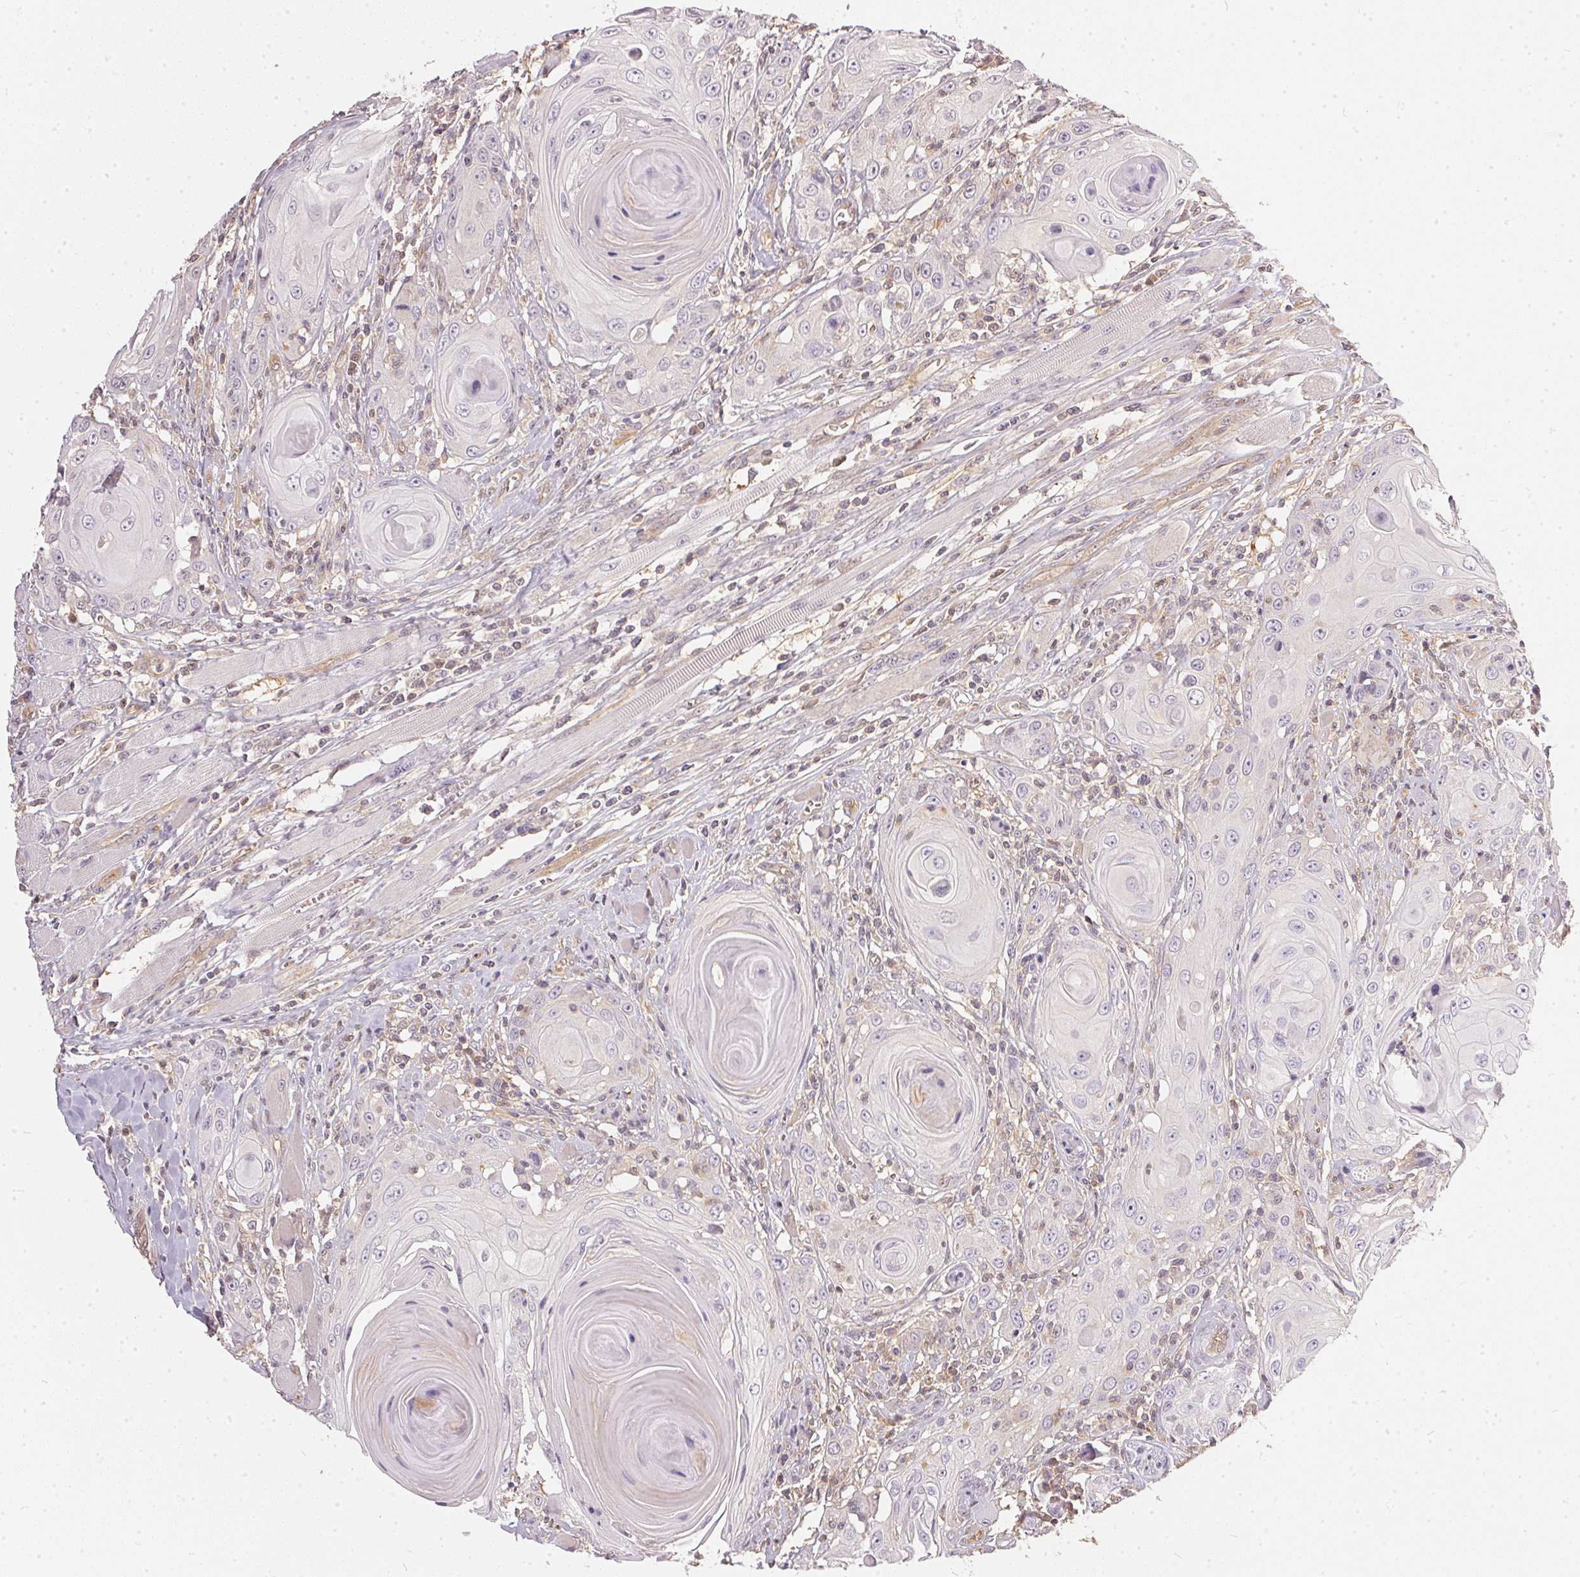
{"staining": {"intensity": "negative", "quantity": "none", "location": "none"}, "tissue": "head and neck cancer", "cell_type": "Tumor cells", "image_type": "cancer", "snomed": [{"axis": "morphology", "description": "Squamous cell carcinoma, NOS"}, {"axis": "topography", "description": "Head-Neck"}], "caption": "A photomicrograph of head and neck cancer stained for a protein displays no brown staining in tumor cells. Nuclei are stained in blue.", "gene": "BLMH", "patient": {"sex": "female", "age": 80}}